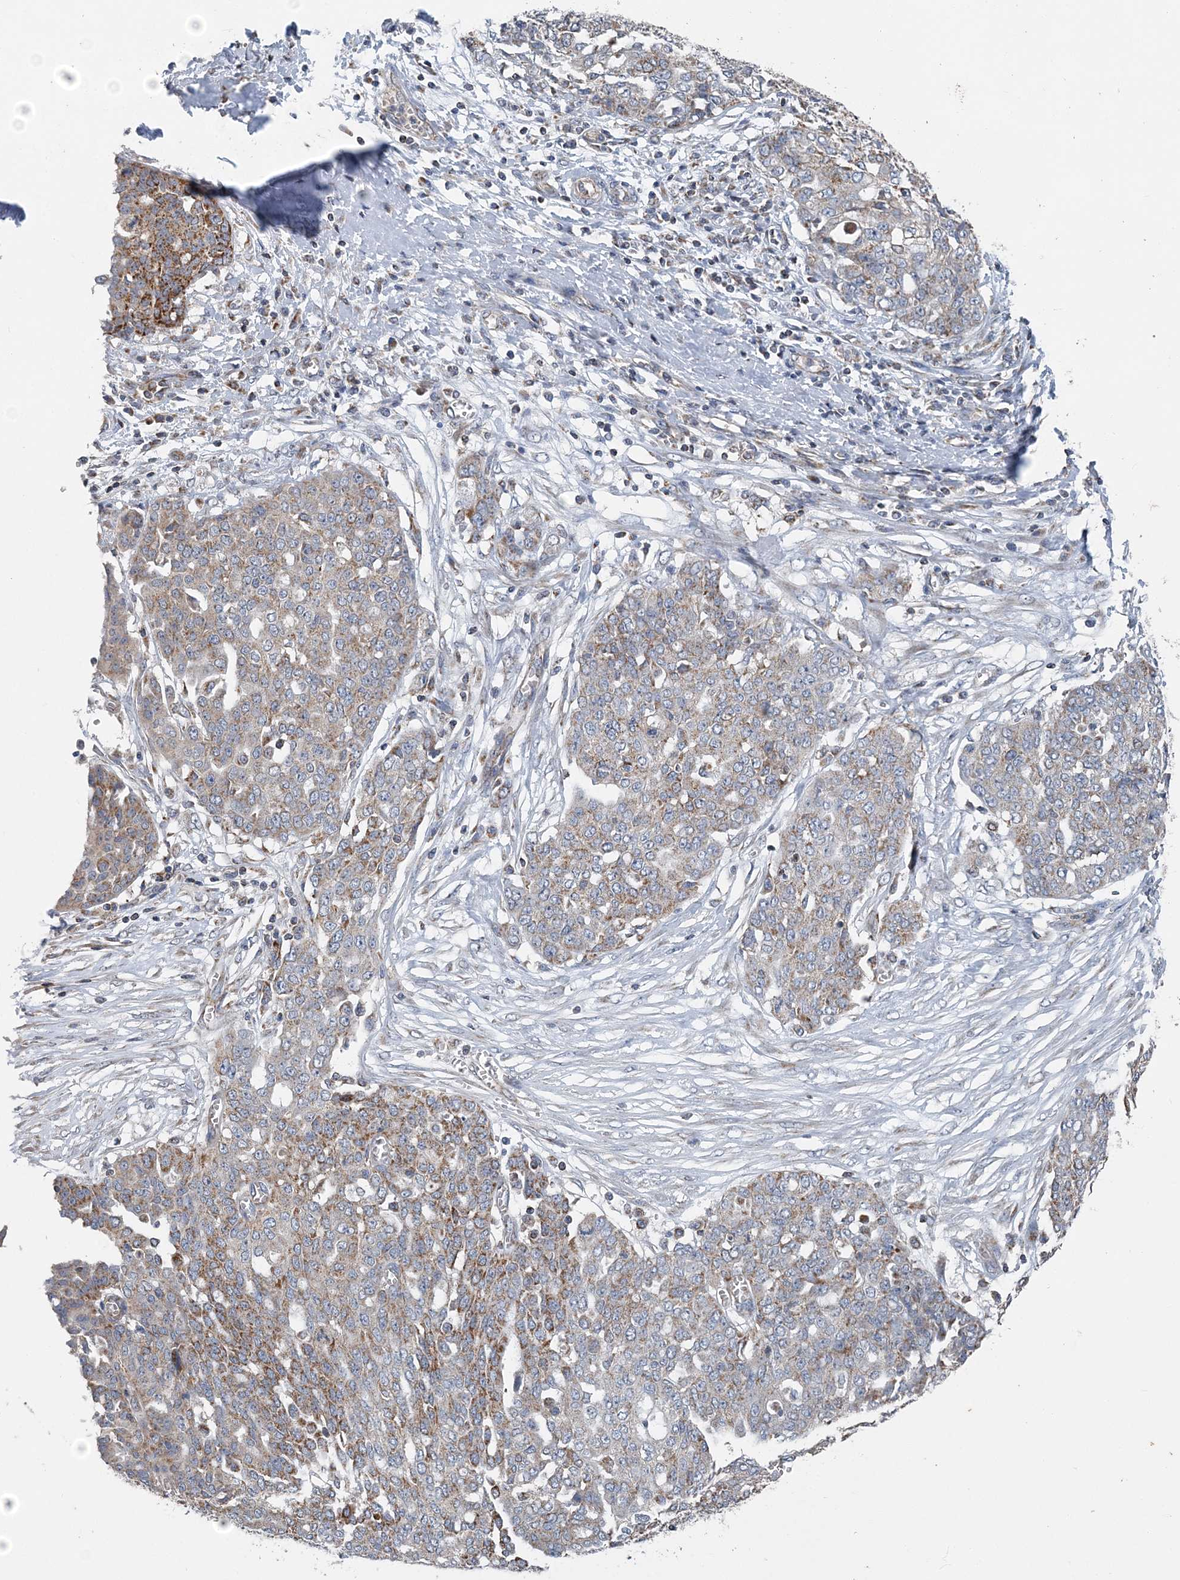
{"staining": {"intensity": "moderate", "quantity": "25%-75%", "location": "cytoplasmic/membranous"}, "tissue": "ovarian cancer", "cell_type": "Tumor cells", "image_type": "cancer", "snomed": [{"axis": "morphology", "description": "Cystadenocarcinoma, serous, NOS"}, {"axis": "topography", "description": "Soft tissue"}, {"axis": "topography", "description": "Ovary"}], "caption": "Protein staining demonstrates moderate cytoplasmic/membranous expression in approximately 25%-75% of tumor cells in ovarian cancer.", "gene": "SPRY2", "patient": {"sex": "female", "age": 57}}